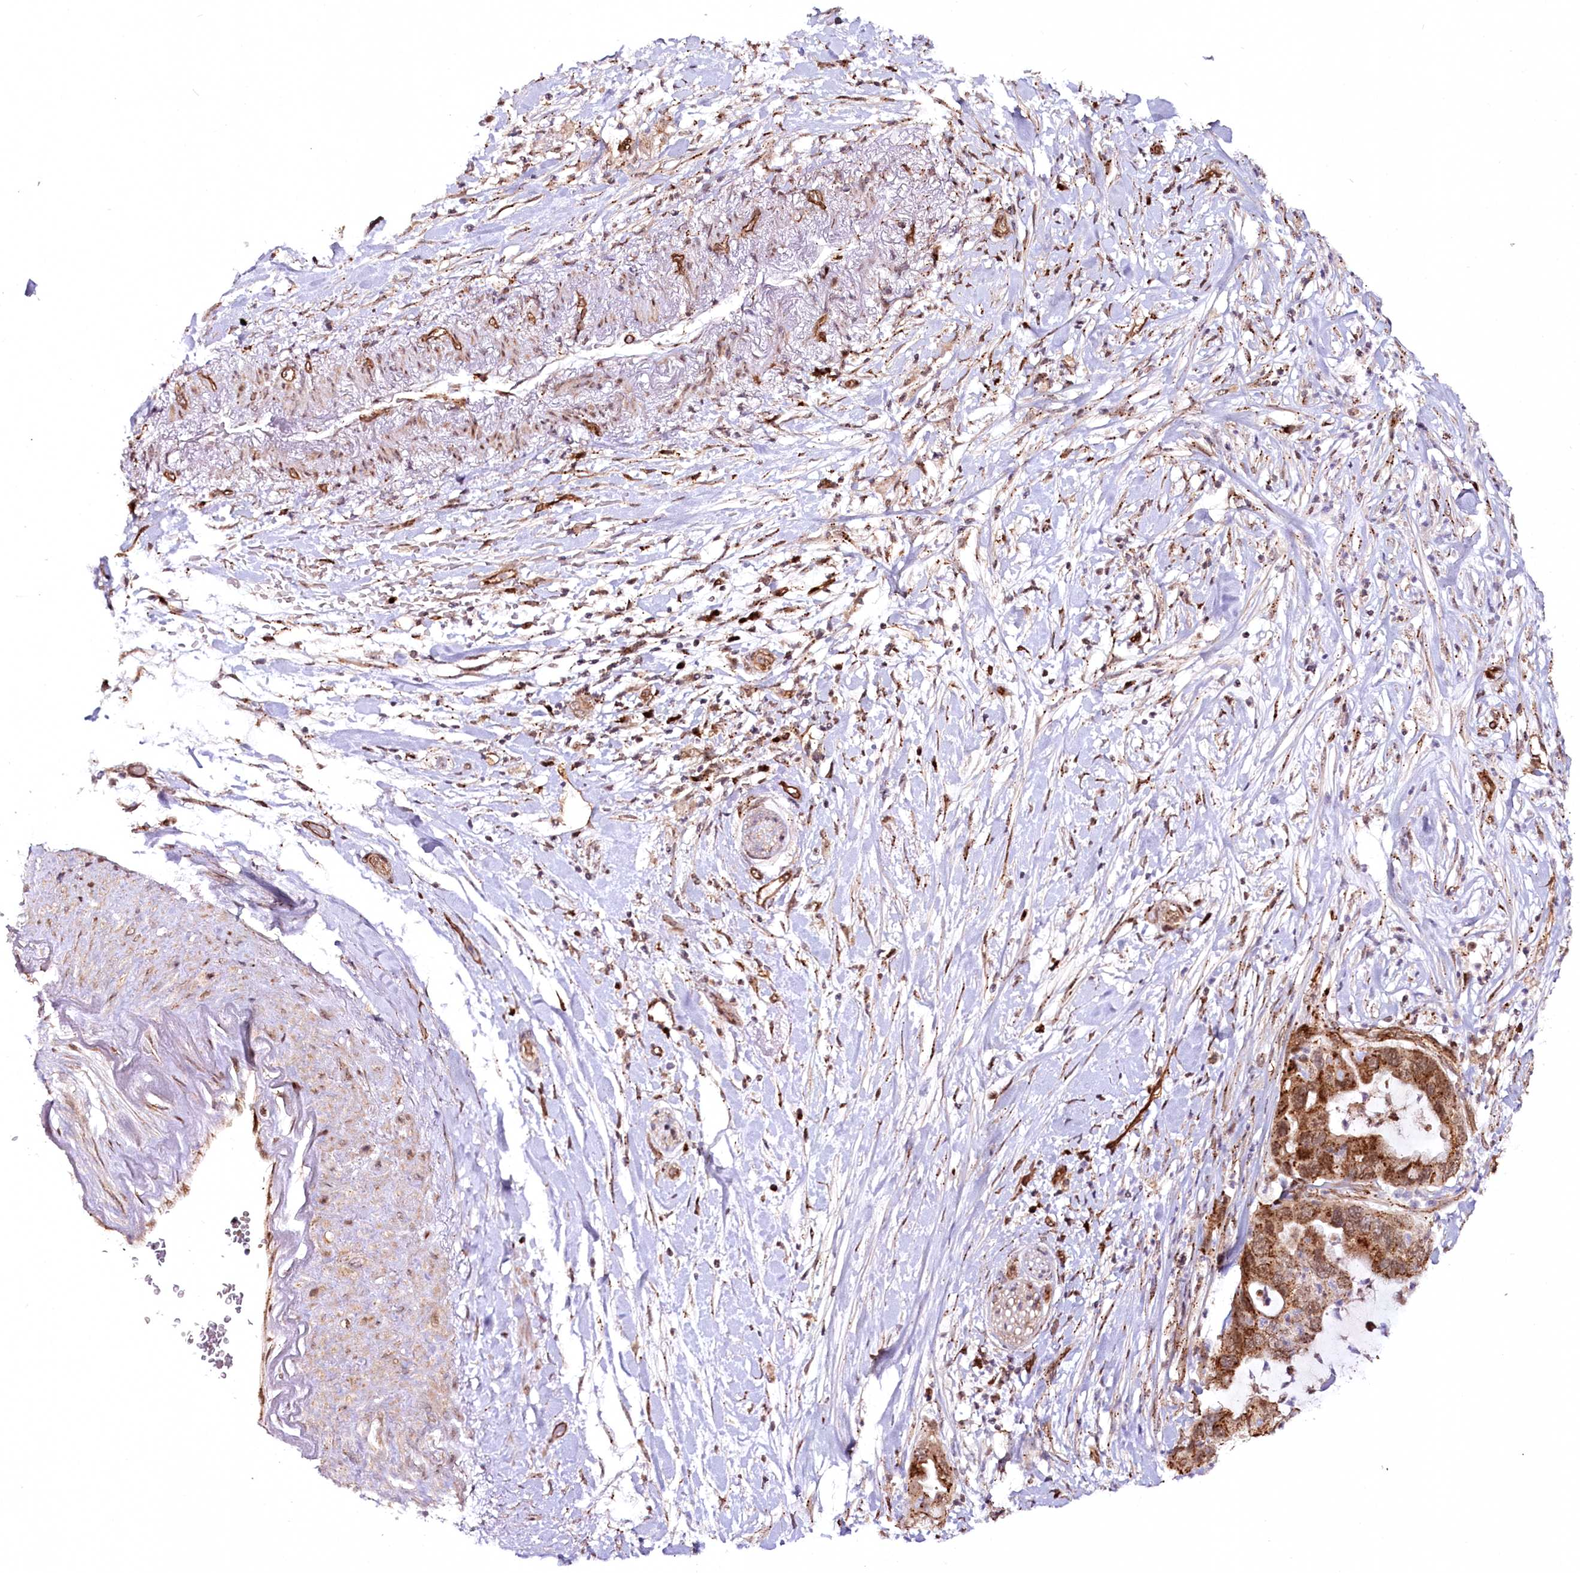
{"staining": {"intensity": "moderate", "quantity": ">75%", "location": "cytoplasmic/membranous"}, "tissue": "pancreatic cancer", "cell_type": "Tumor cells", "image_type": "cancer", "snomed": [{"axis": "morphology", "description": "Adenocarcinoma, NOS"}, {"axis": "topography", "description": "Pancreas"}], "caption": "Immunohistochemical staining of human pancreatic cancer demonstrates medium levels of moderate cytoplasmic/membranous staining in about >75% of tumor cells.", "gene": "COPG1", "patient": {"sex": "female", "age": 71}}